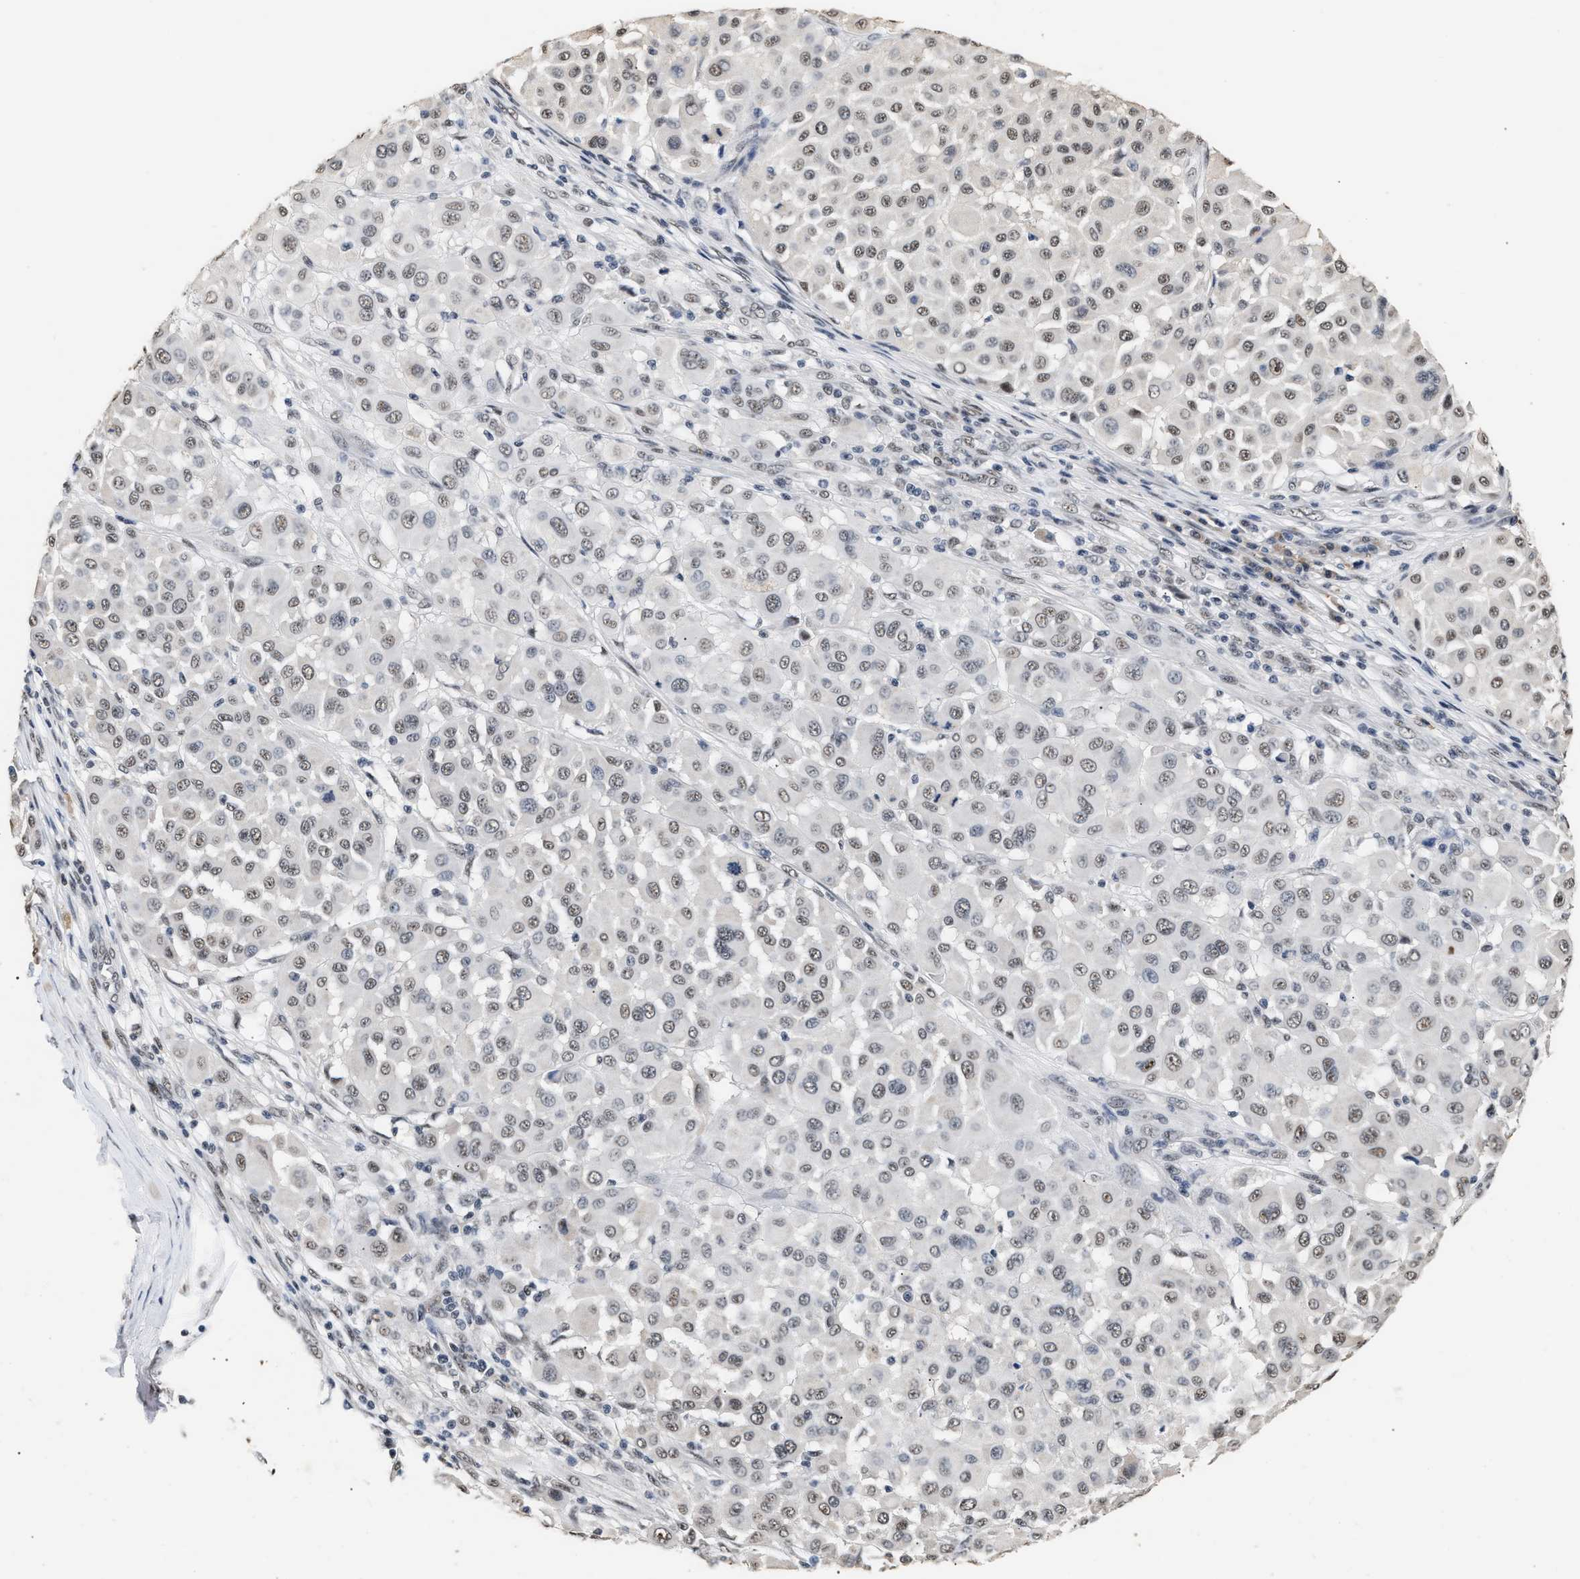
{"staining": {"intensity": "weak", "quantity": ">75%", "location": "nuclear"}, "tissue": "melanoma", "cell_type": "Tumor cells", "image_type": "cancer", "snomed": [{"axis": "morphology", "description": "Malignant melanoma, Metastatic site"}, {"axis": "topography", "description": "Soft tissue"}], "caption": "The image demonstrates a brown stain indicating the presence of a protein in the nuclear of tumor cells in melanoma.", "gene": "THOC1", "patient": {"sex": "male", "age": 41}}